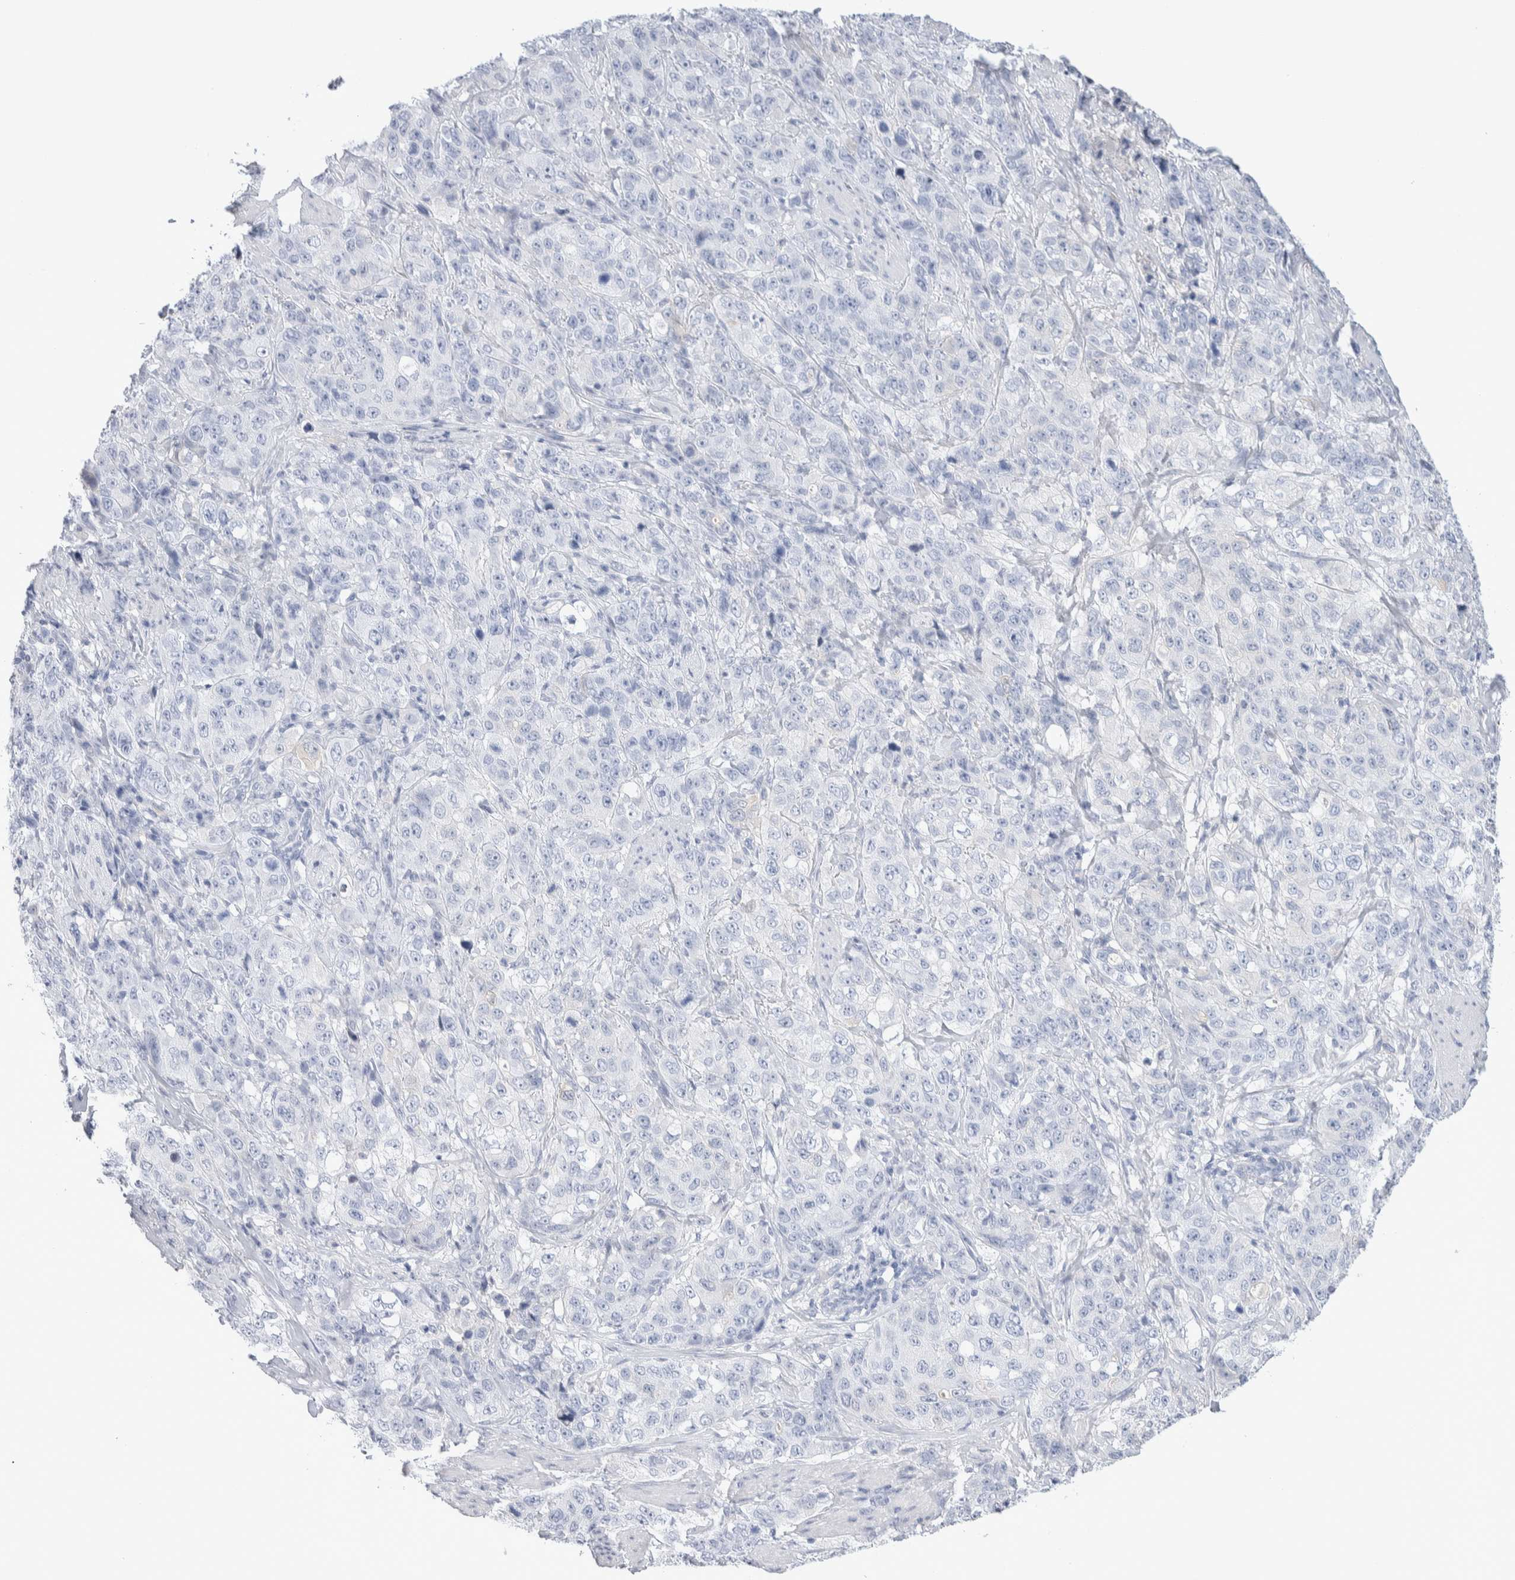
{"staining": {"intensity": "negative", "quantity": "none", "location": "none"}, "tissue": "stomach cancer", "cell_type": "Tumor cells", "image_type": "cancer", "snomed": [{"axis": "morphology", "description": "Adenocarcinoma, NOS"}, {"axis": "topography", "description": "Stomach"}], "caption": "A high-resolution image shows immunohistochemistry staining of adenocarcinoma (stomach), which exhibits no significant positivity in tumor cells.", "gene": "GDA", "patient": {"sex": "male", "age": 48}}